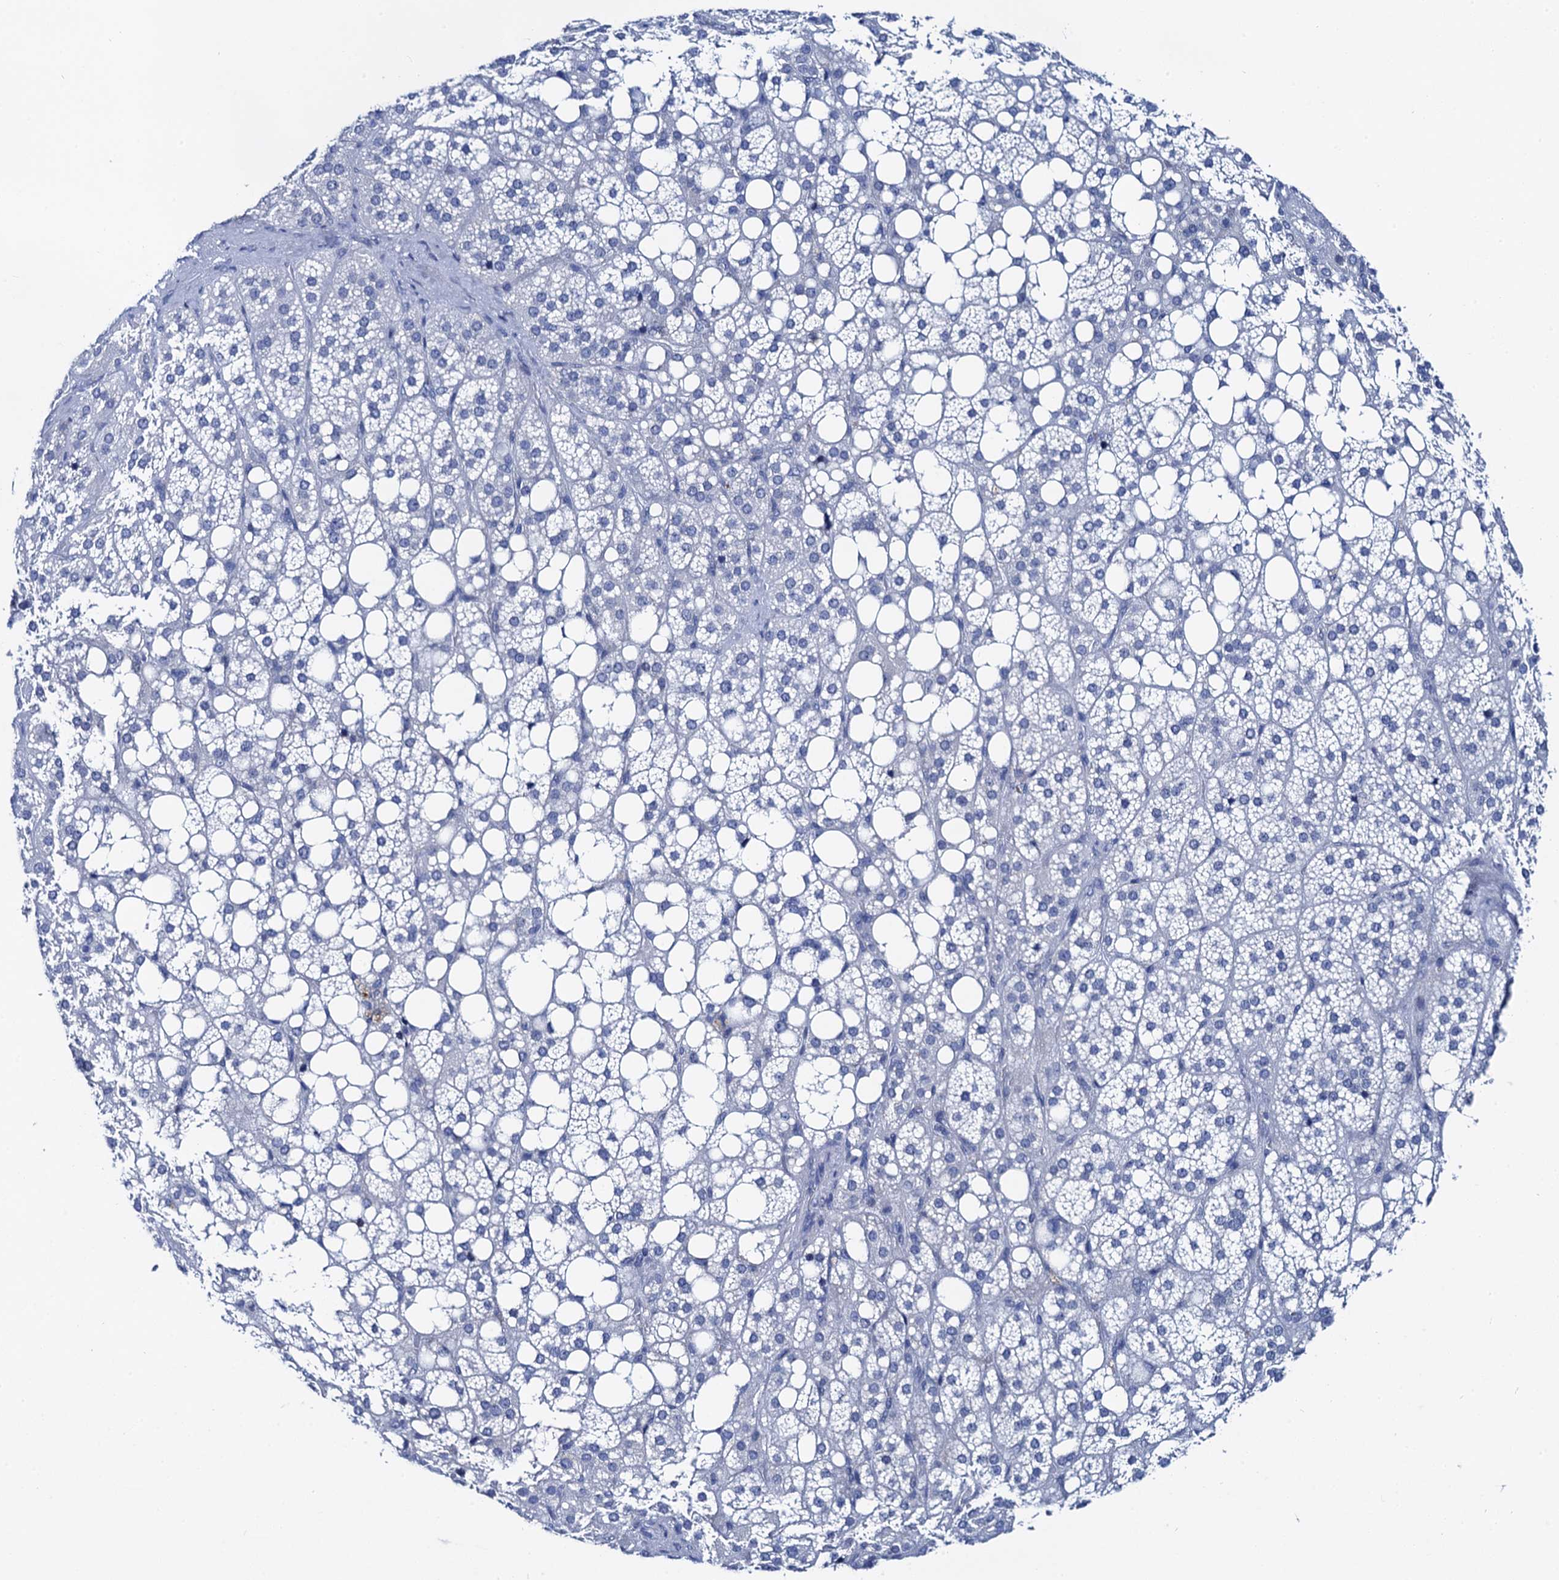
{"staining": {"intensity": "negative", "quantity": "none", "location": "none"}, "tissue": "adrenal gland", "cell_type": "Glandular cells", "image_type": "normal", "snomed": [{"axis": "morphology", "description": "Normal tissue, NOS"}, {"axis": "topography", "description": "Adrenal gland"}], "caption": "The histopathology image displays no significant expression in glandular cells of adrenal gland.", "gene": "LYPD3", "patient": {"sex": "female", "age": 59}}